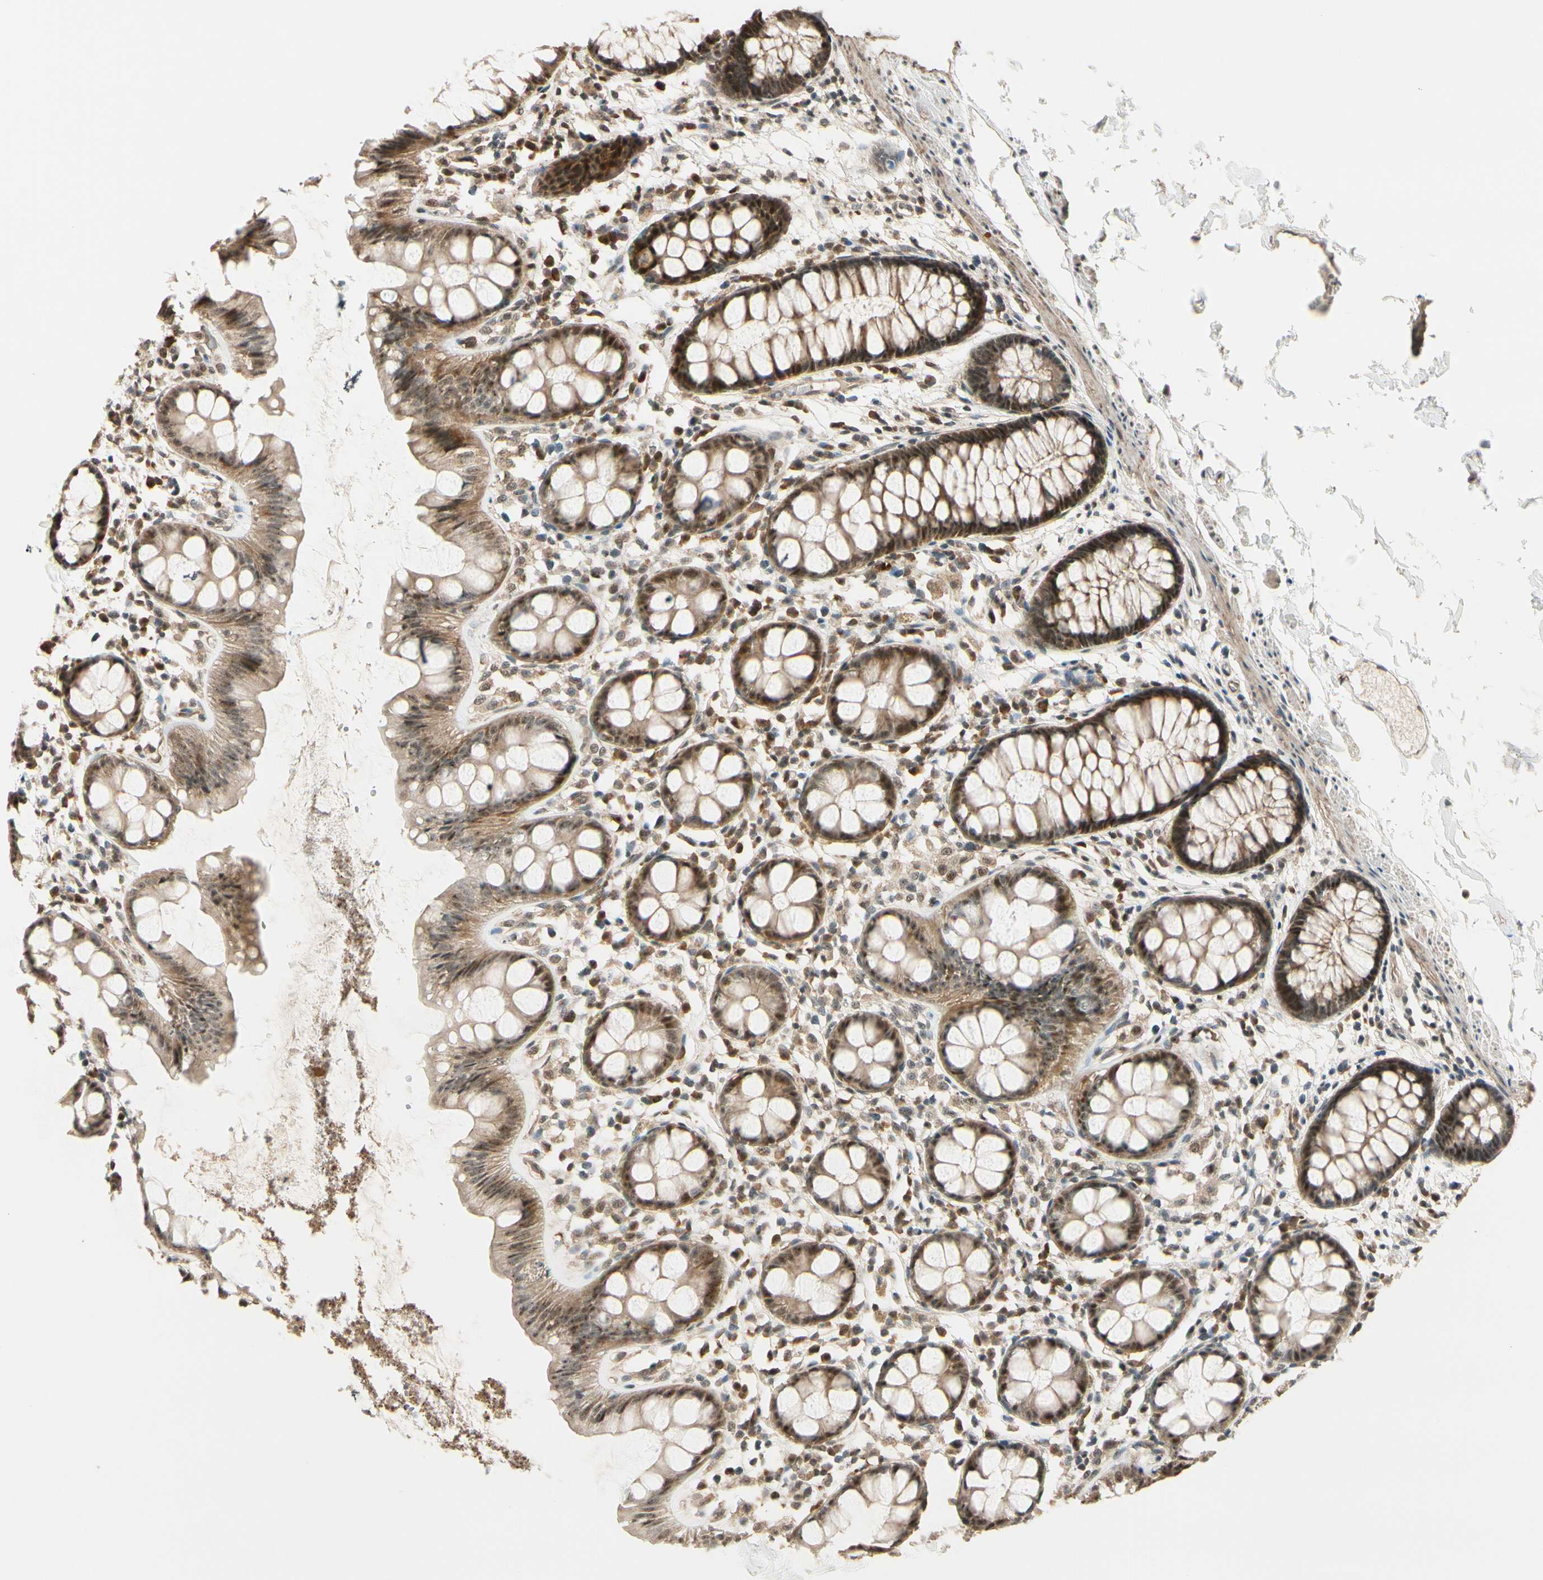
{"staining": {"intensity": "moderate", "quantity": ">75%", "location": "cytoplasmic/membranous,nuclear"}, "tissue": "rectum", "cell_type": "Glandular cells", "image_type": "normal", "snomed": [{"axis": "morphology", "description": "Normal tissue, NOS"}, {"axis": "topography", "description": "Rectum"}], "caption": "Unremarkable rectum shows moderate cytoplasmic/membranous,nuclear staining in about >75% of glandular cells.", "gene": "MCPH1", "patient": {"sex": "female", "age": 66}}